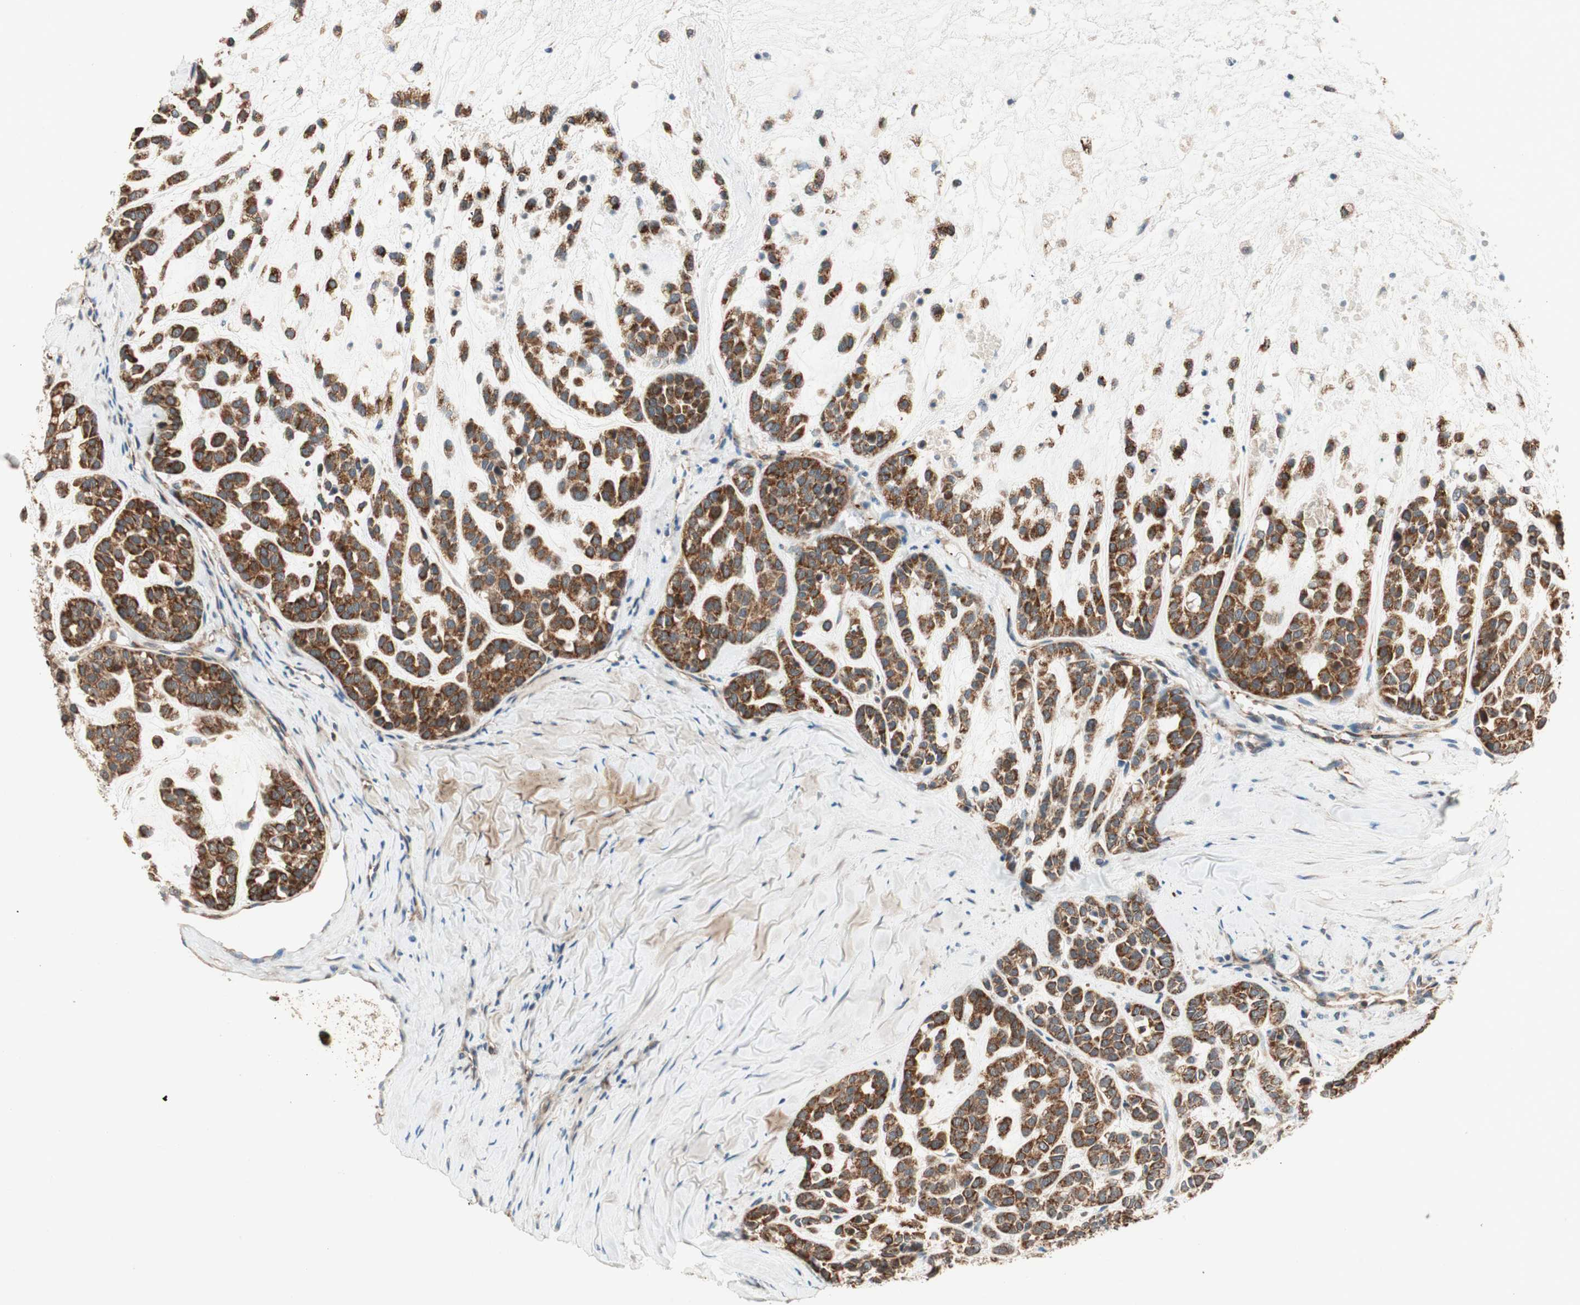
{"staining": {"intensity": "strong", "quantity": ">75%", "location": "cytoplasmic/membranous"}, "tissue": "head and neck cancer", "cell_type": "Tumor cells", "image_type": "cancer", "snomed": [{"axis": "morphology", "description": "Adenocarcinoma, NOS"}, {"axis": "morphology", "description": "Adenoma, NOS"}, {"axis": "topography", "description": "Head-Neck"}], "caption": "Strong cytoplasmic/membranous positivity is identified in about >75% of tumor cells in head and neck adenocarcinoma.", "gene": "AKAP1", "patient": {"sex": "female", "age": 55}}